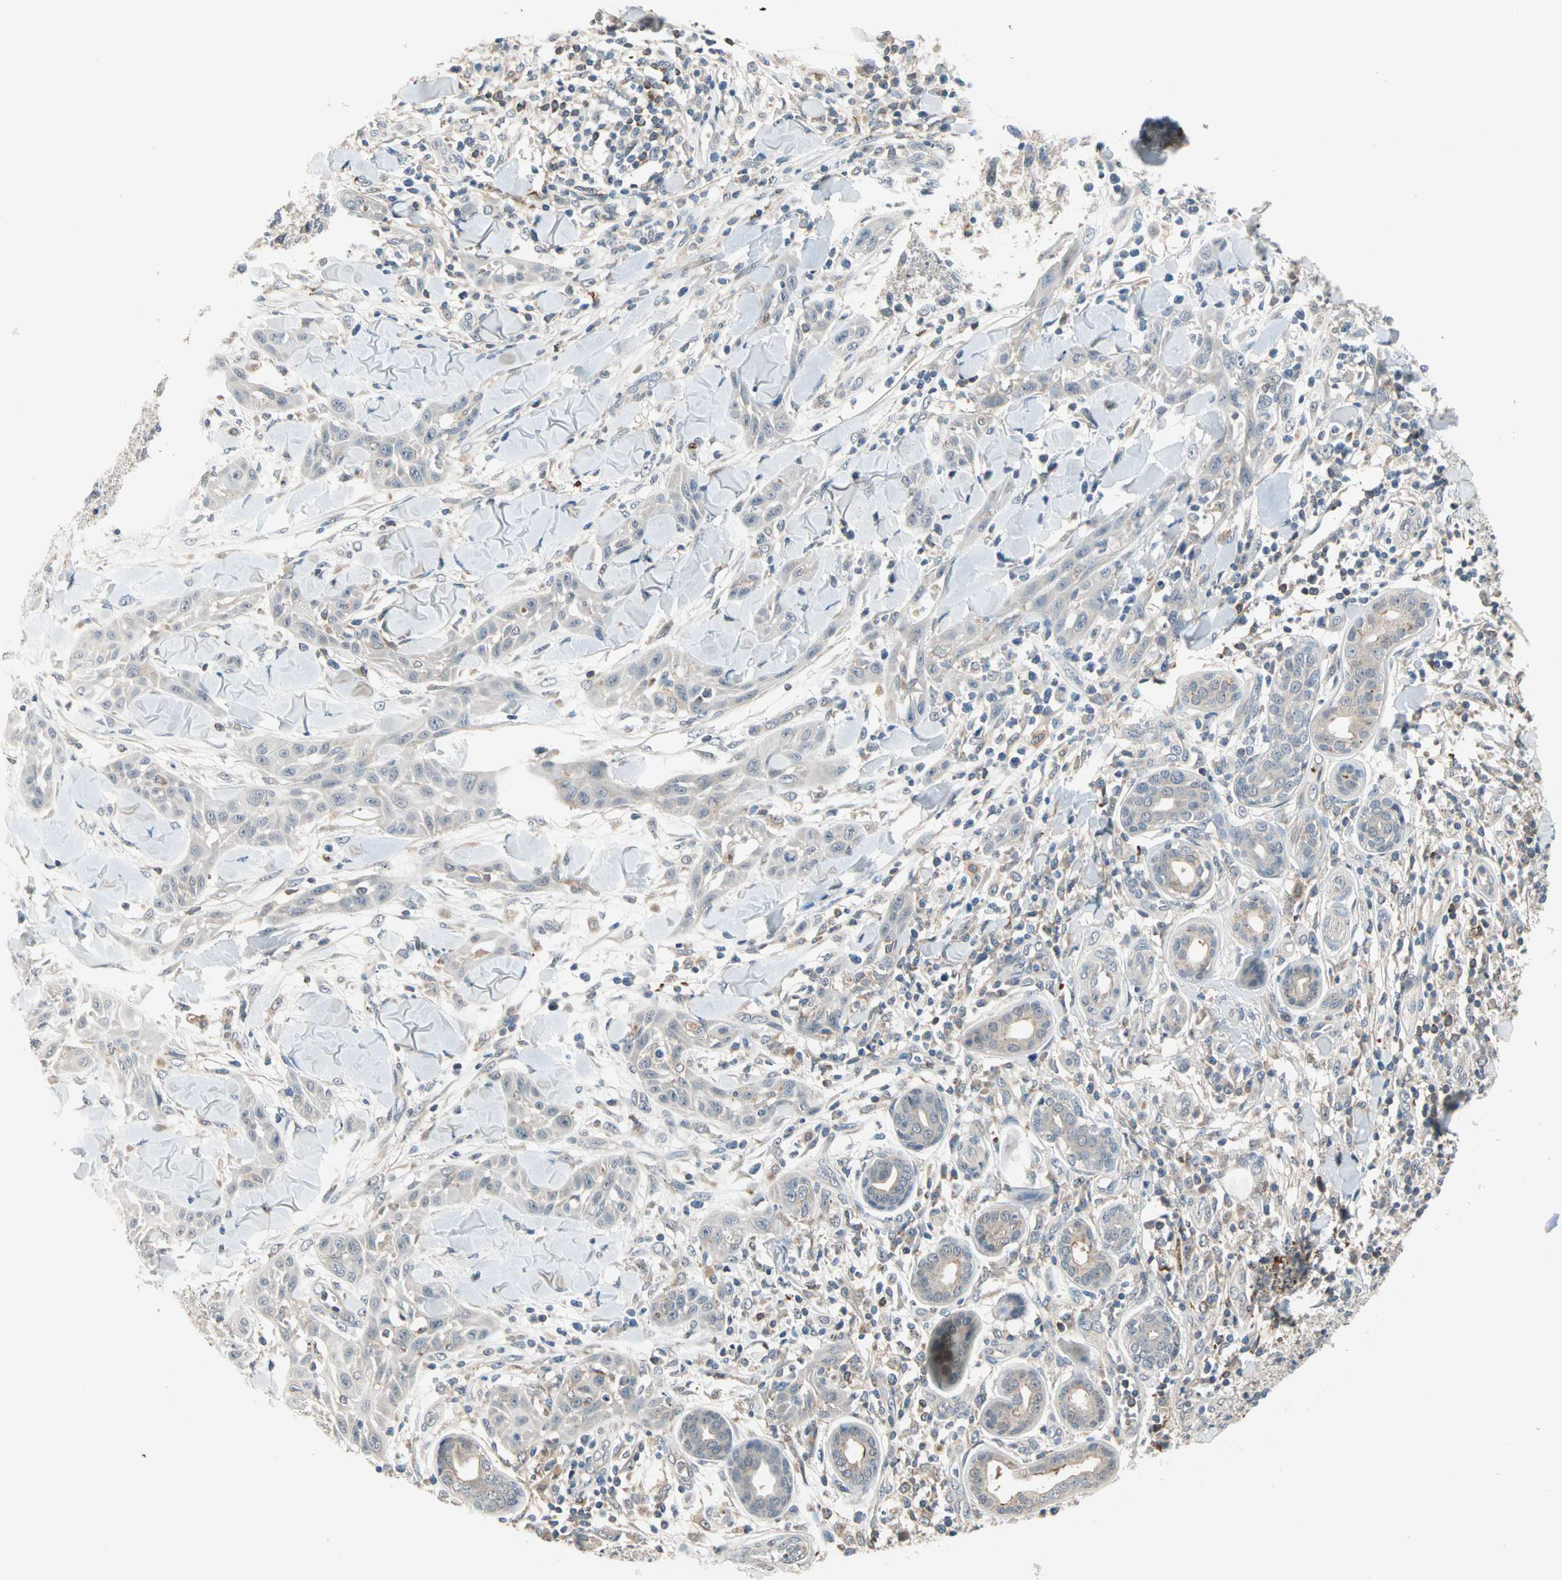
{"staining": {"intensity": "negative", "quantity": "none", "location": "none"}, "tissue": "skin cancer", "cell_type": "Tumor cells", "image_type": "cancer", "snomed": [{"axis": "morphology", "description": "Squamous cell carcinoma, NOS"}, {"axis": "topography", "description": "Skin"}], "caption": "Tumor cells show no significant staining in squamous cell carcinoma (skin).", "gene": "PROS1", "patient": {"sex": "male", "age": 24}}